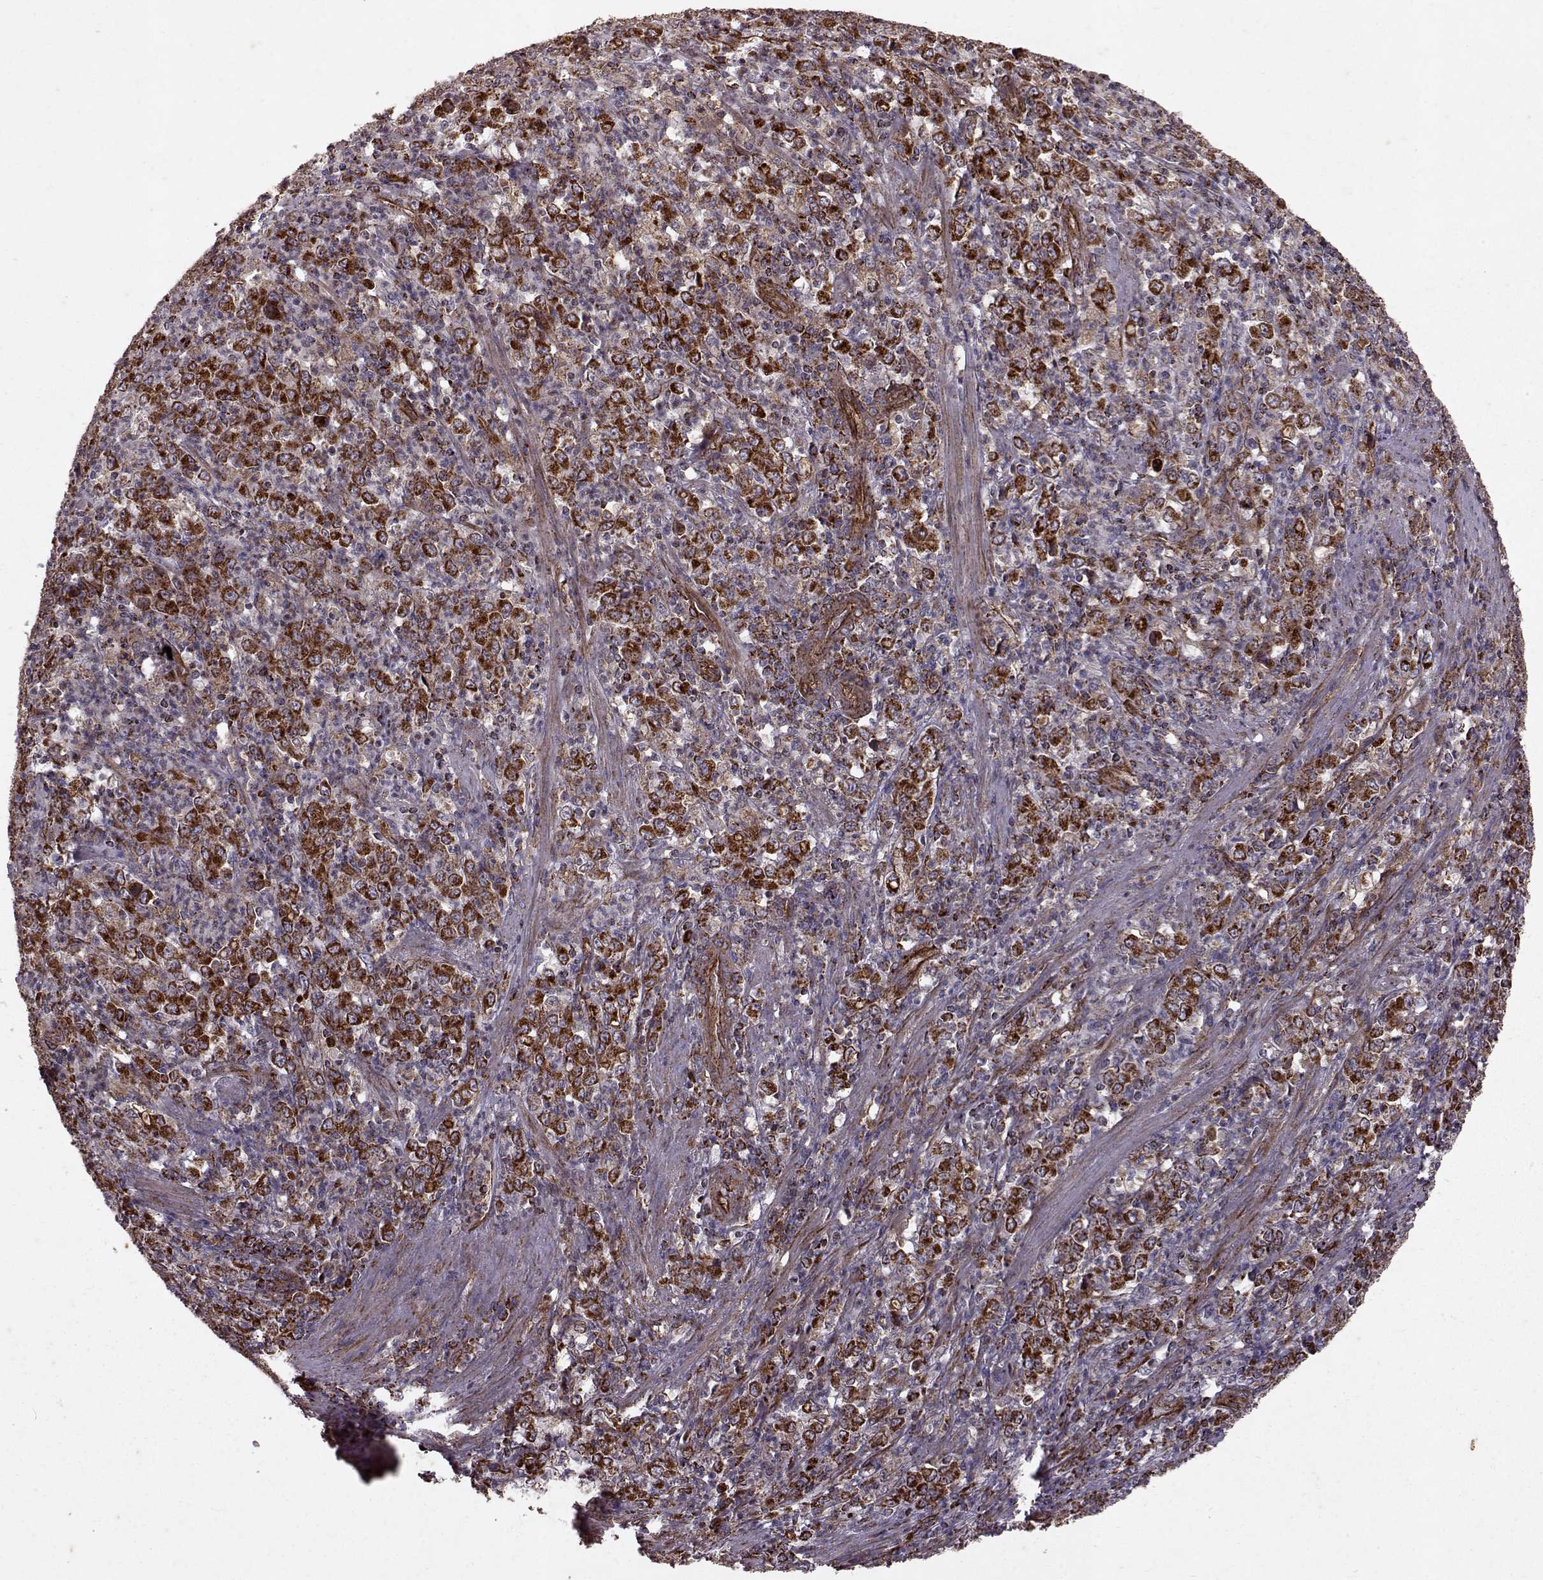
{"staining": {"intensity": "strong", "quantity": "25%-75%", "location": "cytoplasmic/membranous"}, "tissue": "stomach cancer", "cell_type": "Tumor cells", "image_type": "cancer", "snomed": [{"axis": "morphology", "description": "Adenocarcinoma, NOS"}, {"axis": "topography", "description": "Stomach, lower"}], "caption": "The histopathology image shows immunohistochemical staining of stomach adenocarcinoma. There is strong cytoplasmic/membranous expression is identified in about 25%-75% of tumor cells.", "gene": "FXN", "patient": {"sex": "female", "age": 71}}